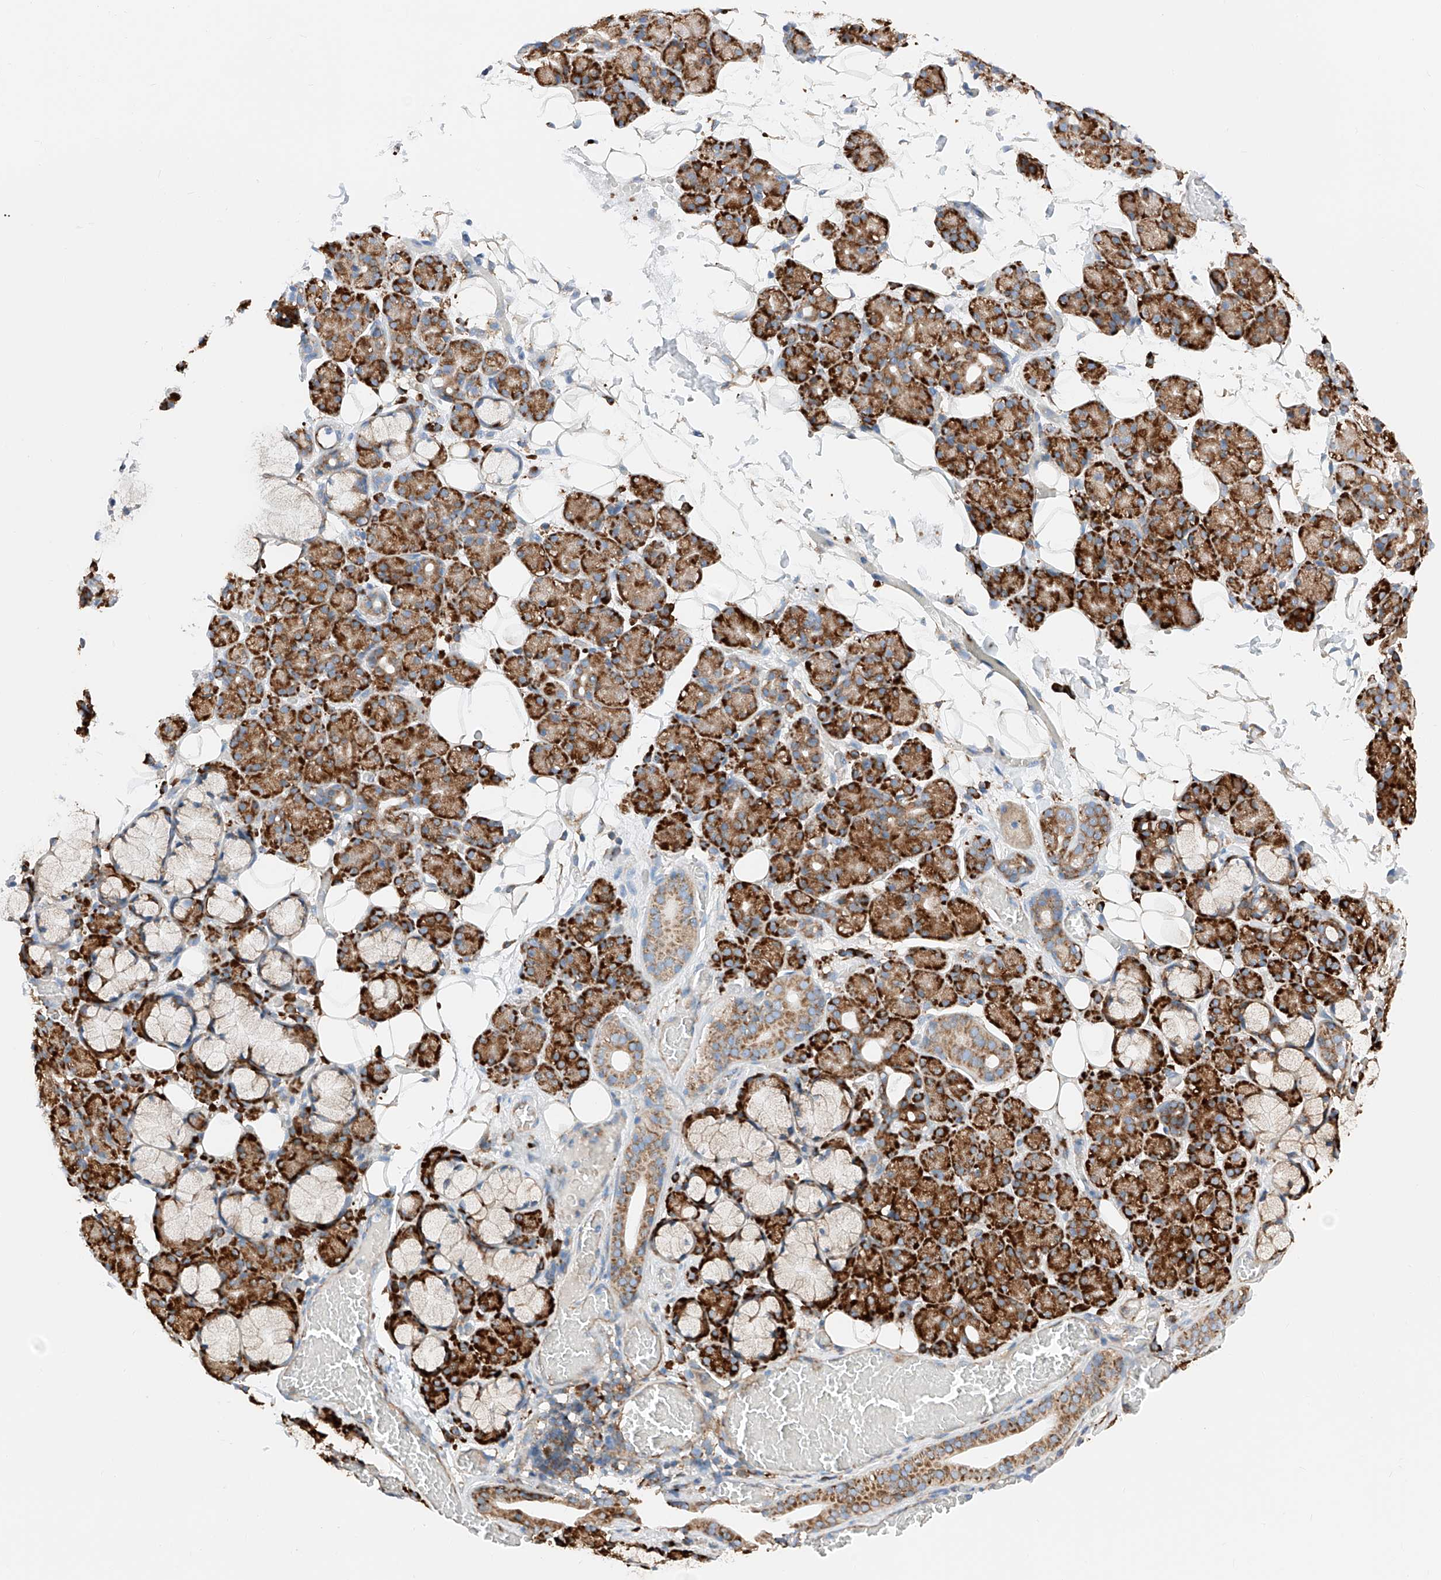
{"staining": {"intensity": "strong", "quantity": ">75%", "location": "cytoplasmic/membranous"}, "tissue": "salivary gland", "cell_type": "Glandular cells", "image_type": "normal", "snomed": [{"axis": "morphology", "description": "Normal tissue, NOS"}, {"axis": "topography", "description": "Salivary gland"}], "caption": "Benign salivary gland was stained to show a protein in brown. There is high levels of strong cytoplasmic/membranous expression in about >75% of glandular cells.", "gene": "CRELD1", "patient": {"sex": "male", "age": 63}}